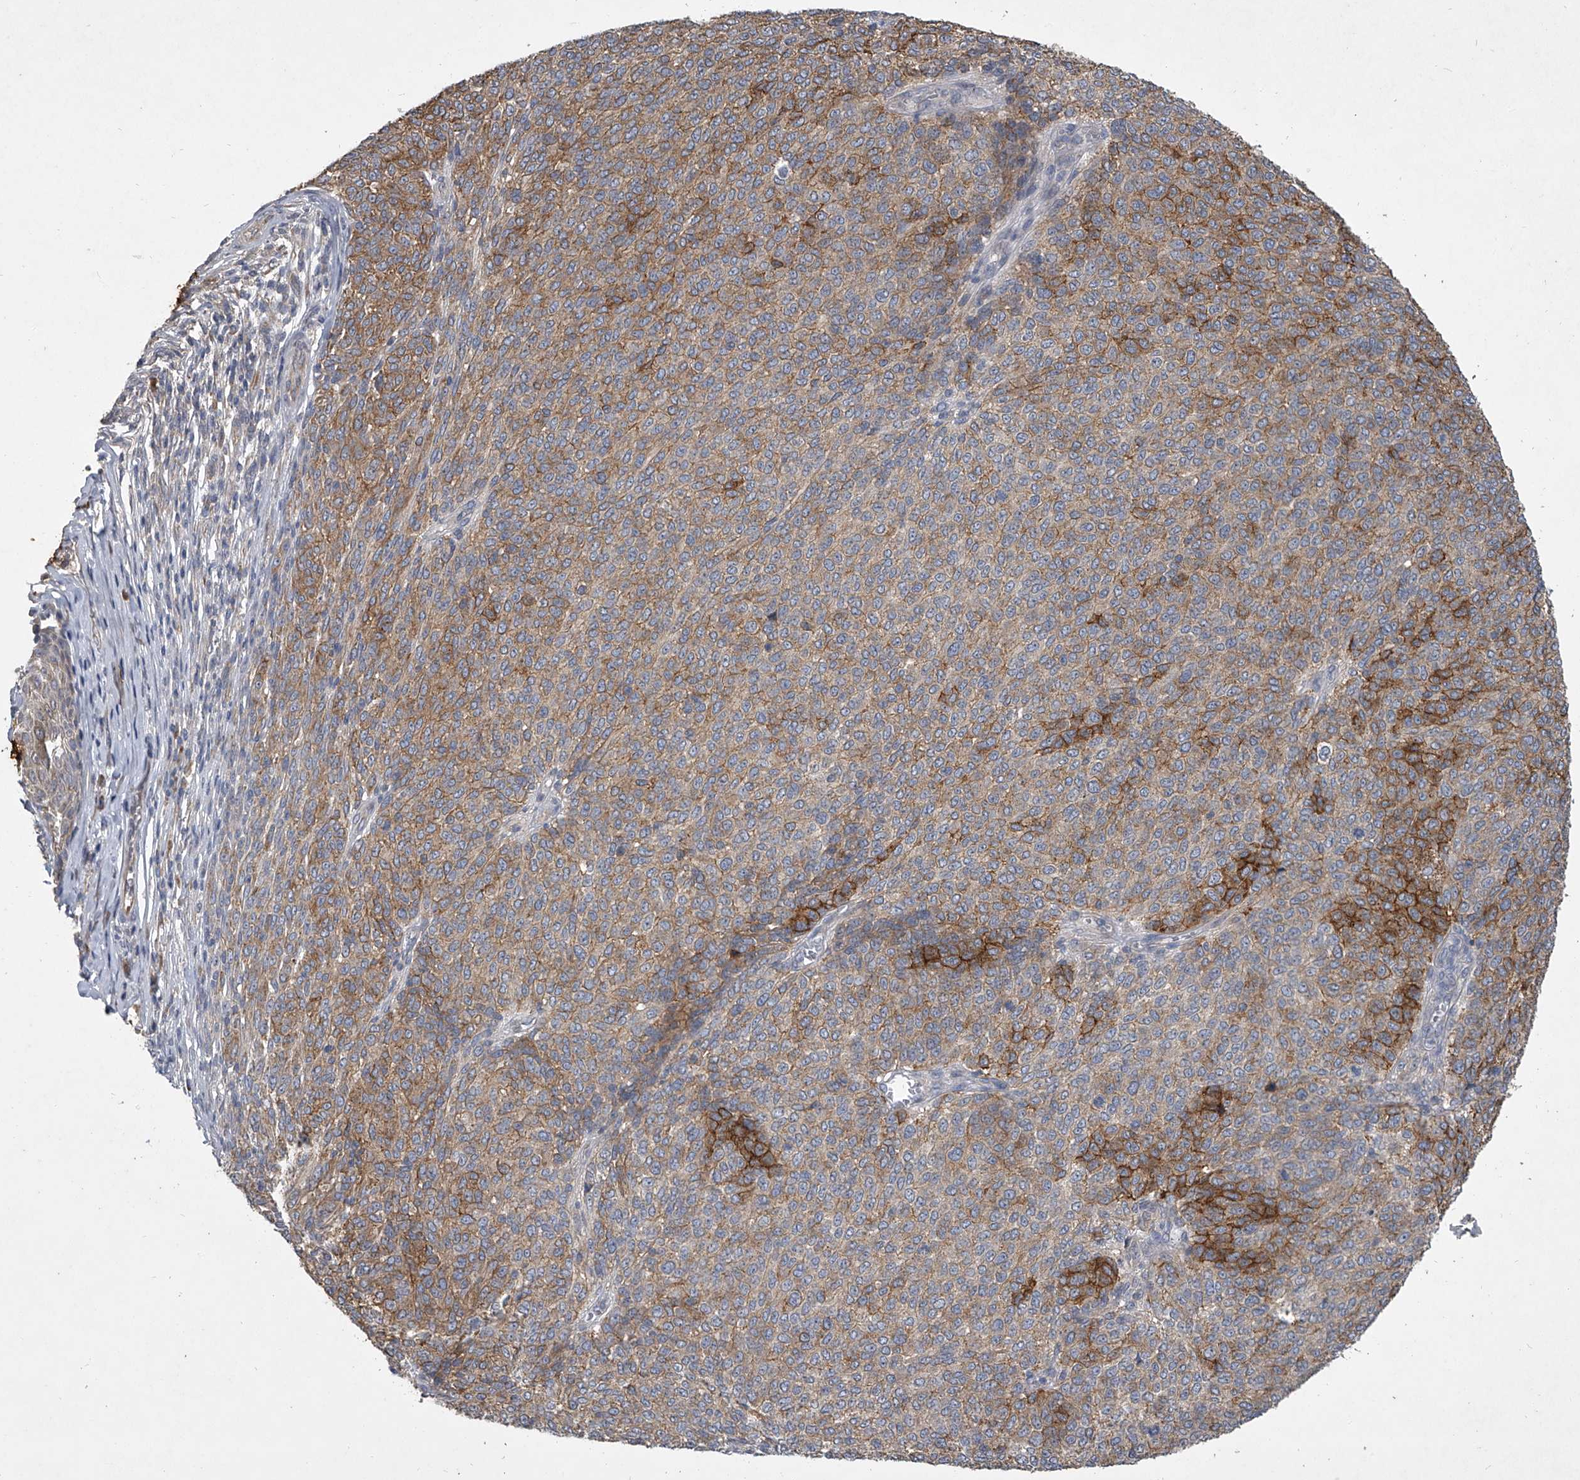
{"staining": {"intensity": "strong", "quantity": "25%-75%", "location": "cytoplasmic/membranous"}, "tissue": "melanoma", "cell_type": "Tumor cells", "image_type": "cancer", "snomed": [{"axis": "morphology", "description": "Malignant melanoma, NOS"}, {"axis": "topography", "description": "Skin"}], "caption": "About 25%-75% of tumor cells in malignant melanoma show strong cytoplasmic/membranous protein positivity as visualized by brown immunohistochemical staining.", "gene": "DOCK9", "patient": {"sex": "male", "age": 49}}